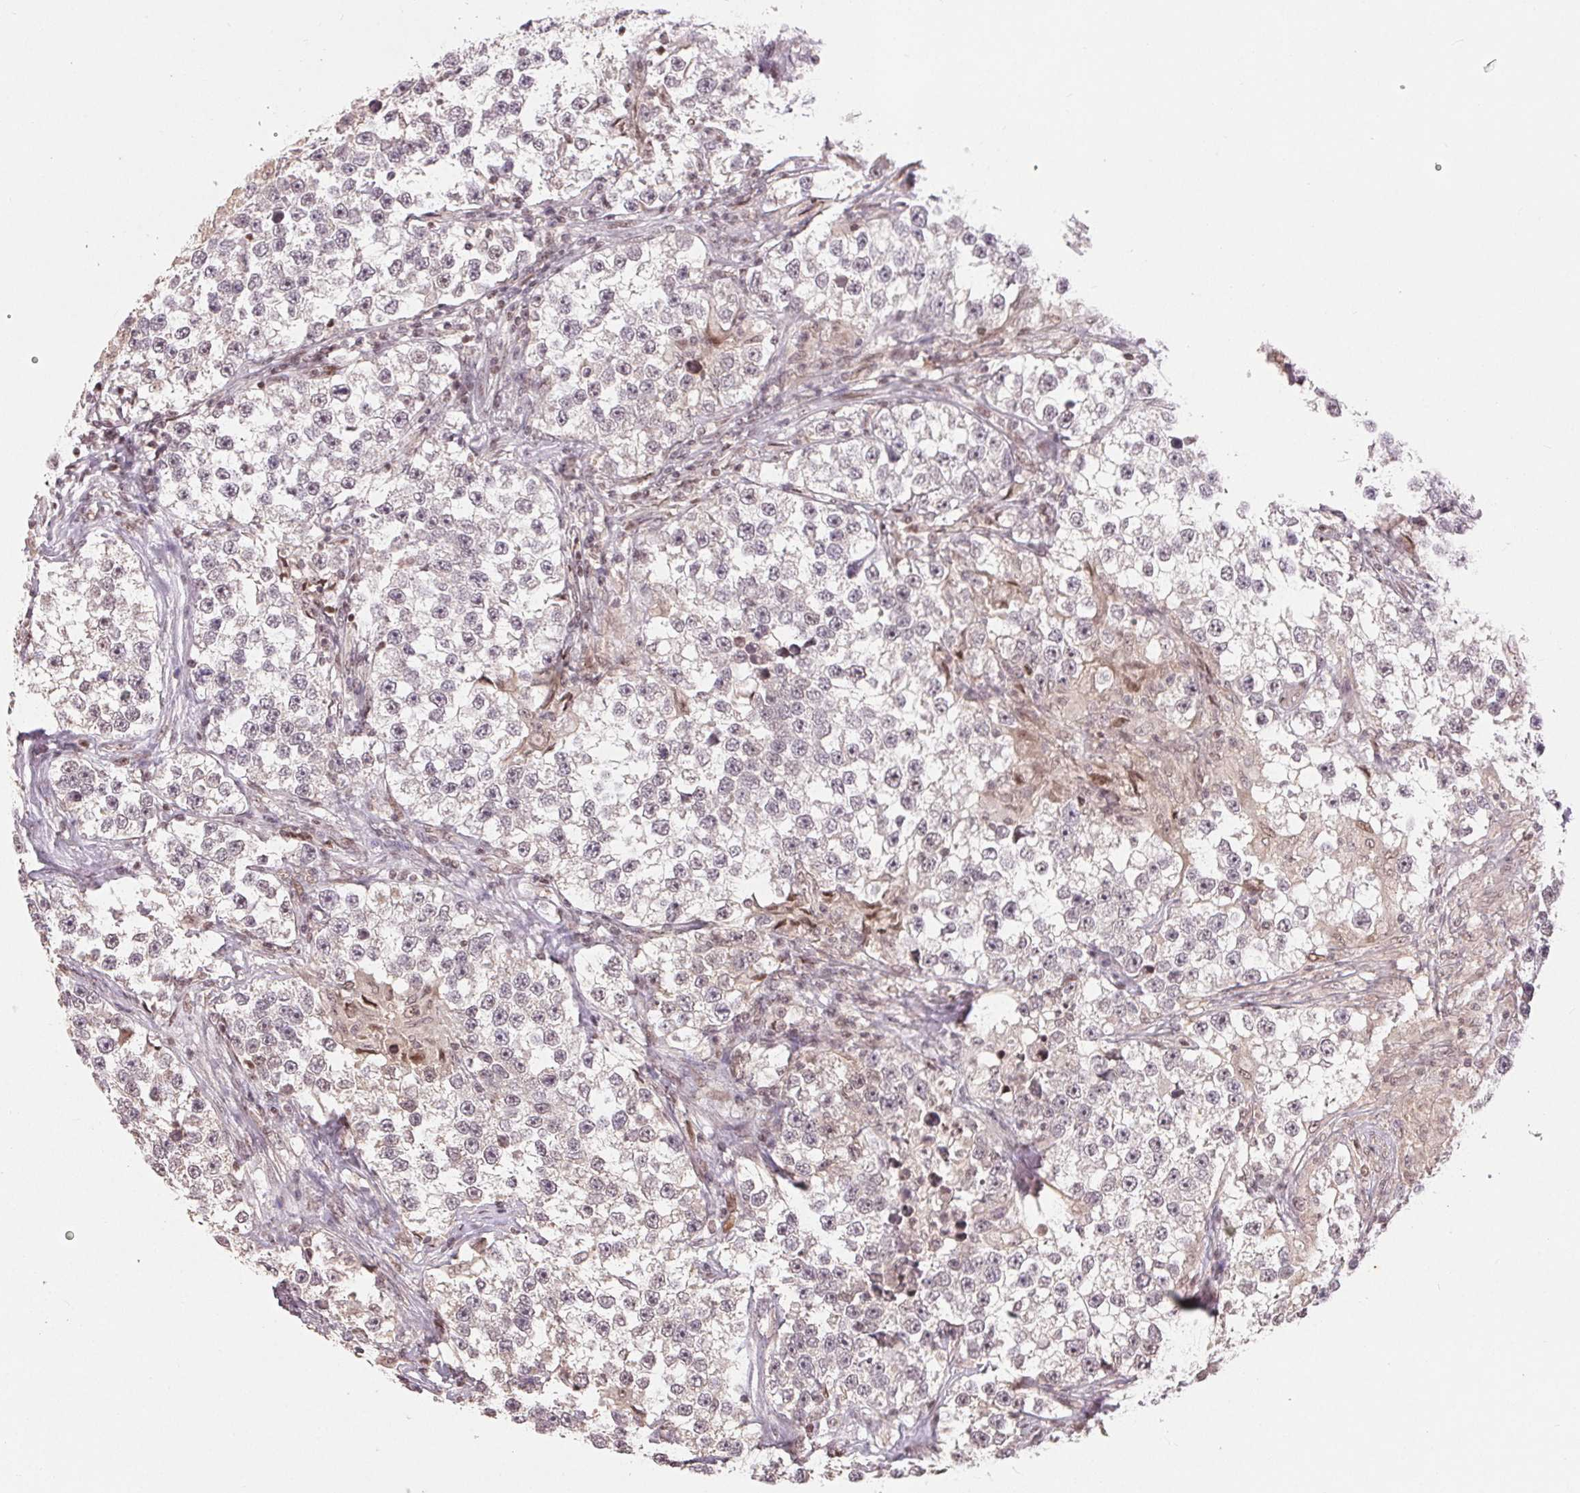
{"staining": {"intensity": "negative", "quantity": "none", "location": "none"}, "tissue": "testis cancer", "cell_type": "Tumor cells", "image_type": "cancer", "snomed": [{"axis": "morphology", "description": "Seminoma, NOS"}, {"axis": "topography", "description": "Testis"}], "caption": "An image of testis cancer (seminoma) stained for a protein displays no brown staining in tumor cells.", "gene": "MAPKAPK2", "patient": {"sex": "male", "age": 46}}